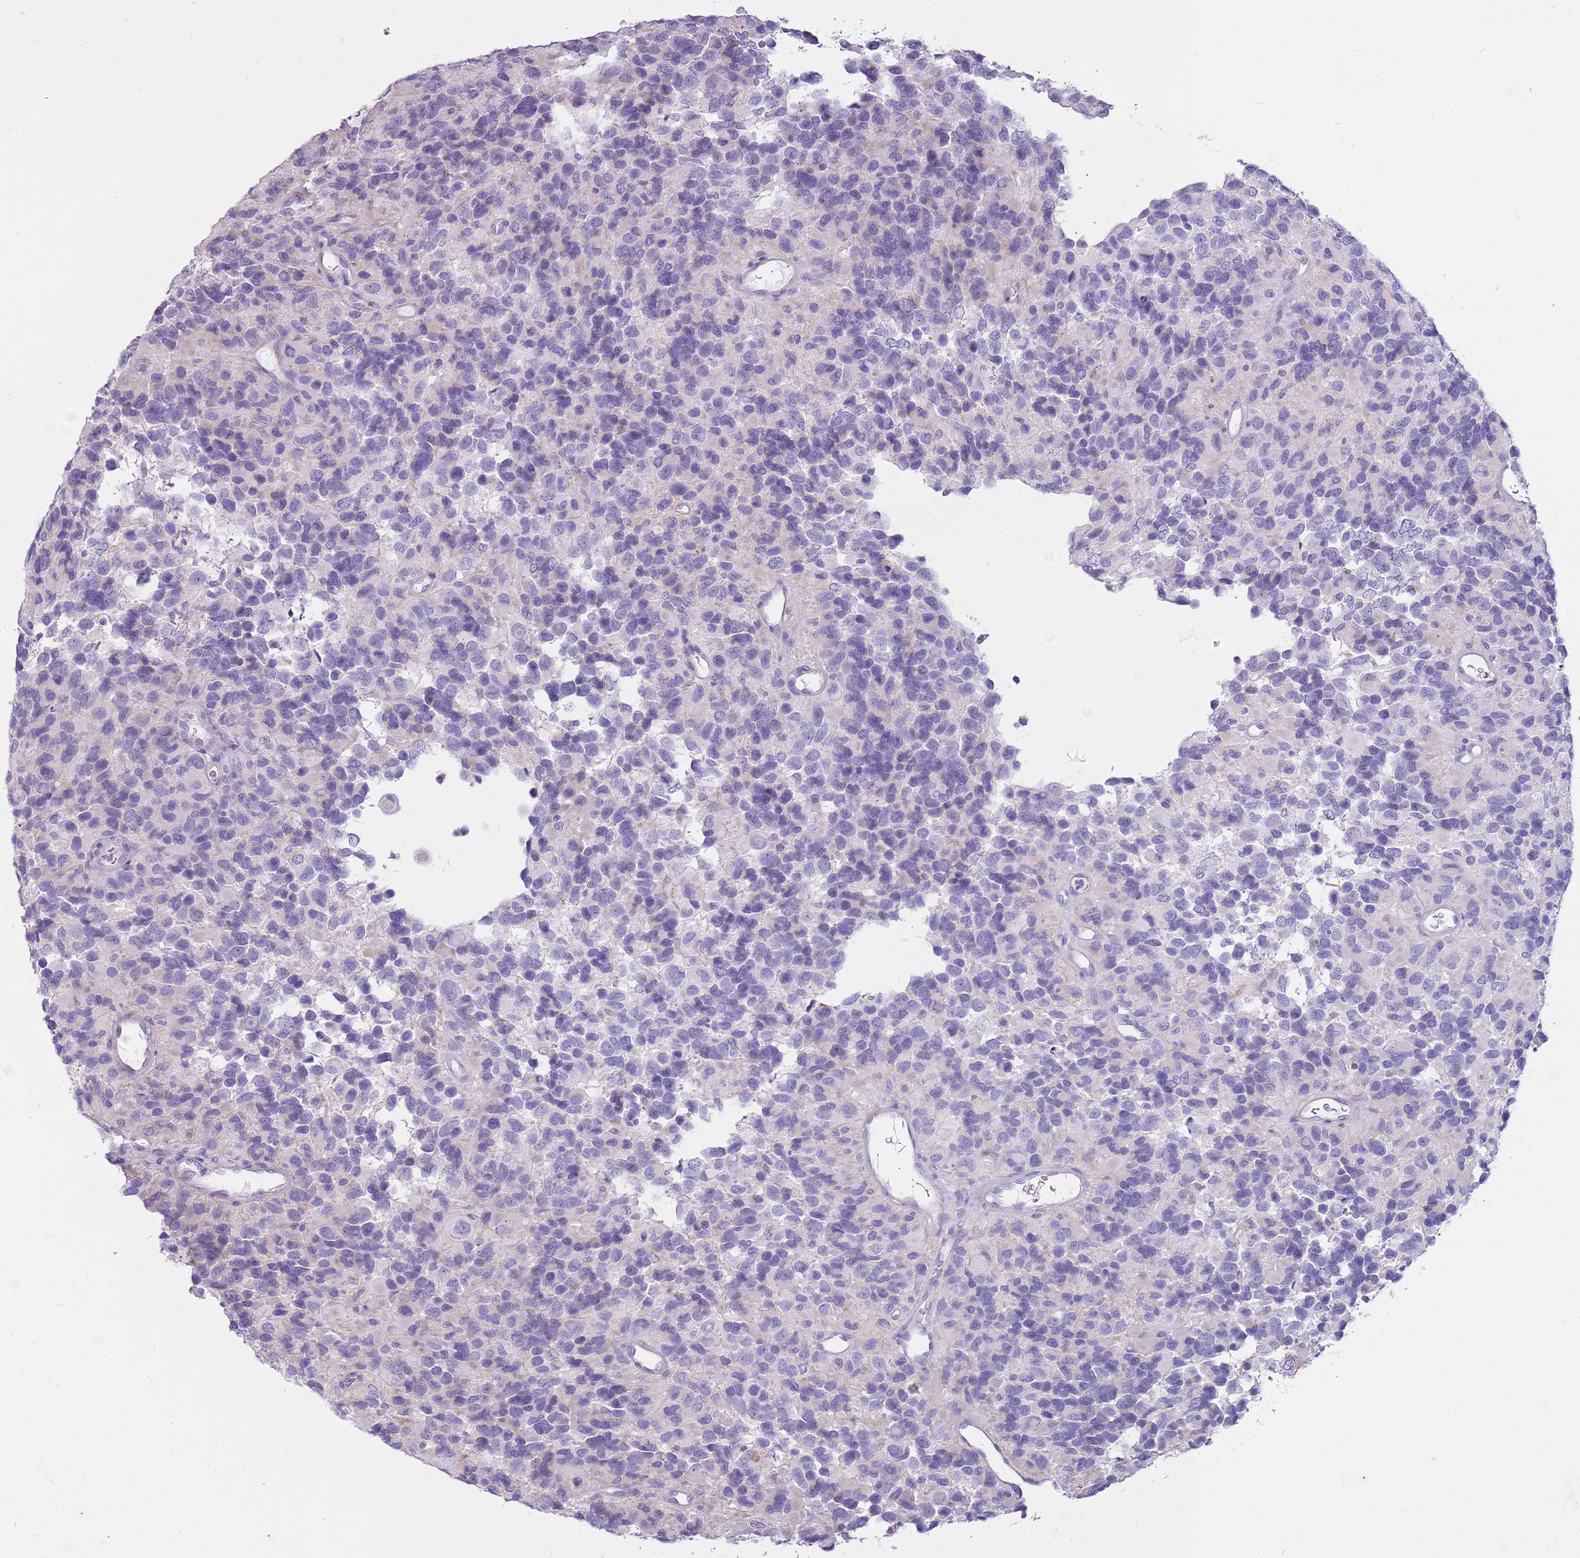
{"staining": {"intensity": "negative", "quantity": "none", "location": "none"}, "tissue": "glioma", "cell_type": "Tumor cells", "image_type": "cancer", "snomed": [{"axis": "morphology", "description": "Glioma, malignant, High grade"}, {"axis": "topography", "description": "Brain"}], "caption": "Tumor cells are negative for brown protein staining in glioma.", "gene": "CNPPD1", "patient": {"sex": "male", "age": 77}}